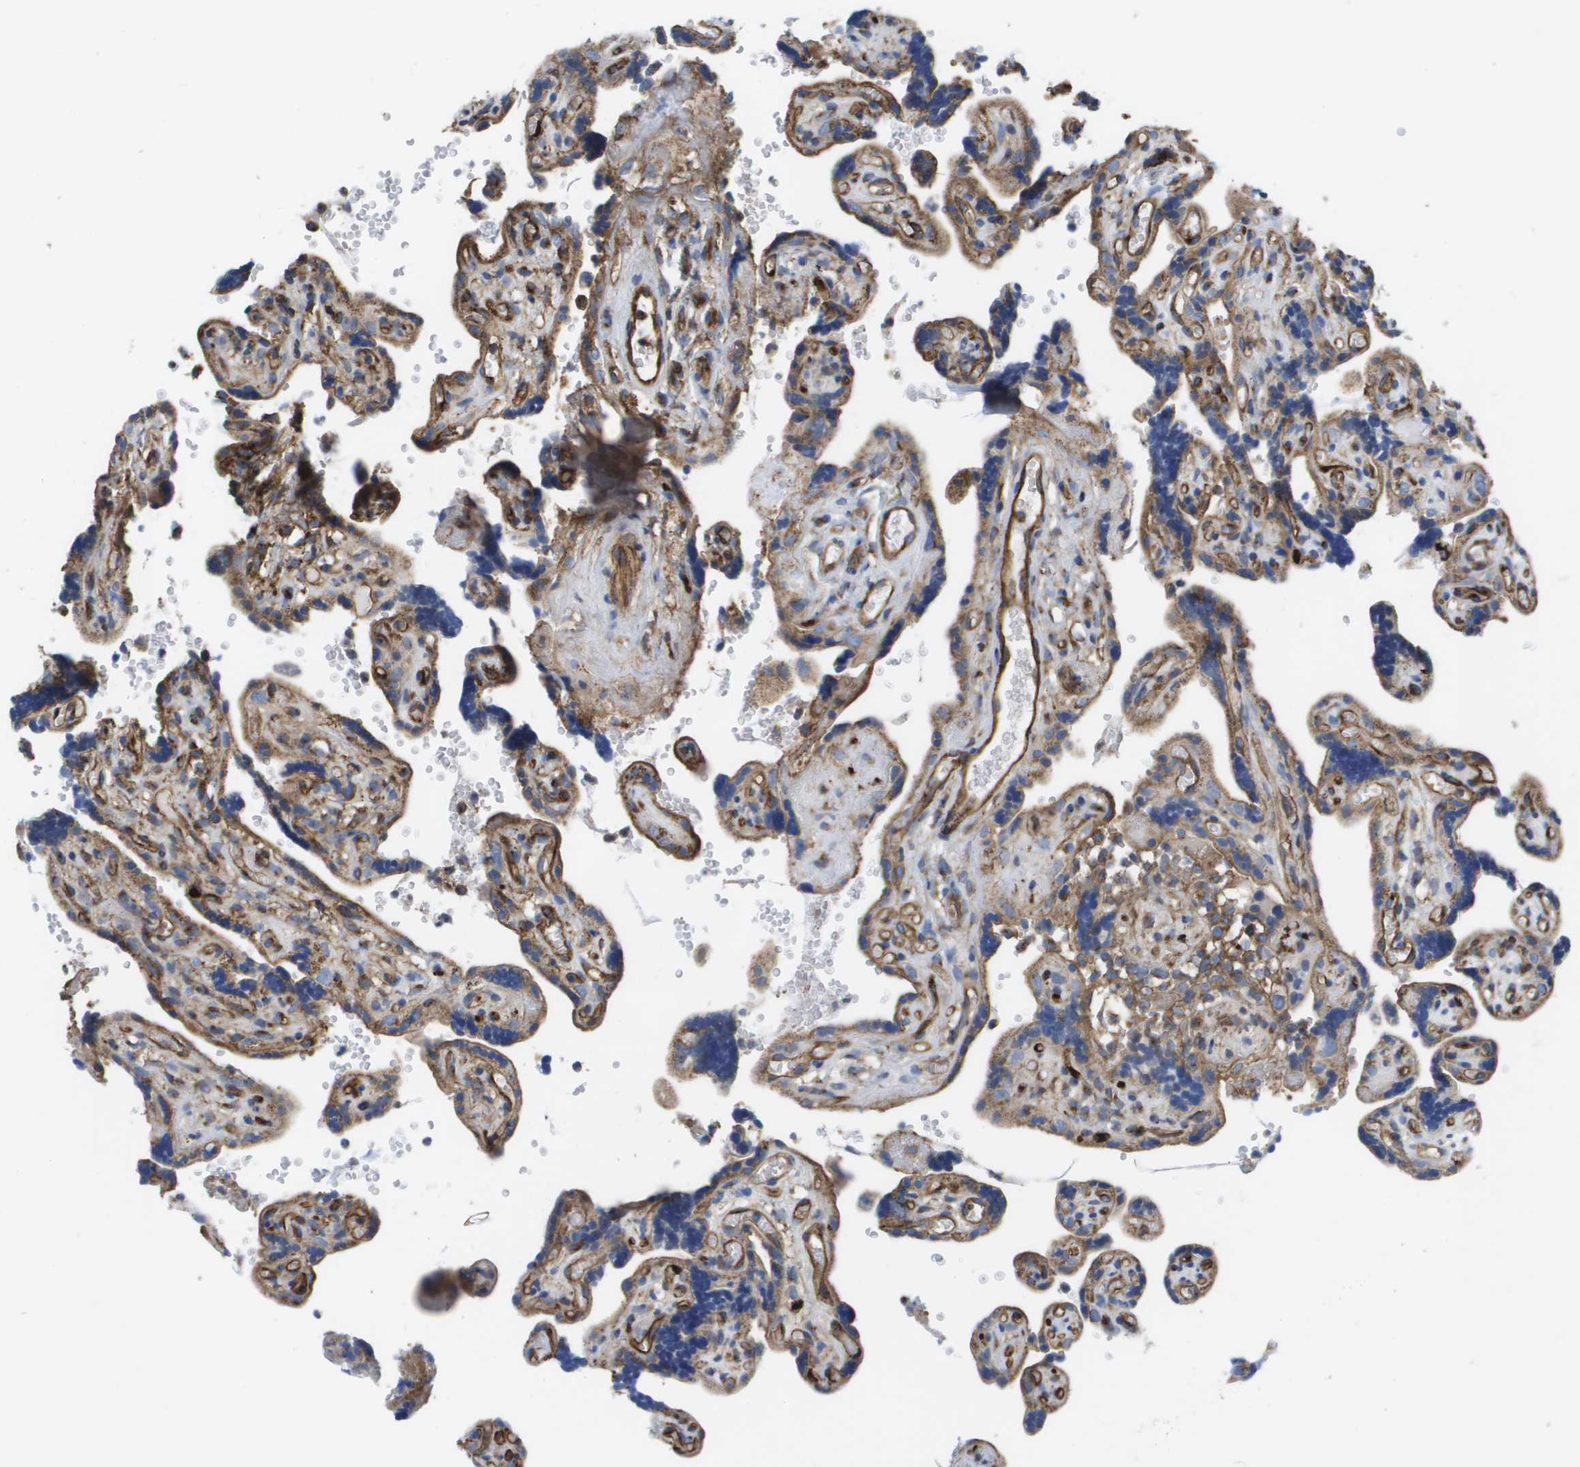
{"staining": {"intensity": "moderate", "quantity": "25%-75%", "location": "cytoplasmic/membranous"}, "tissue": "placenta", "cell_type": "Decidual cells", "image_type": "normal", "snomed": [{"axis": "morphology", "description": "Normal tissue, NOS"}, {"axis": "topography", "description": "Placenta"}], "caption": "Moderate cytoplasmic/membranous protein expression is identified in approximately 25%-75% of decidual cells in placenta.", "gene": "BST2", "patient": {"sex": "female", "age": 30}}